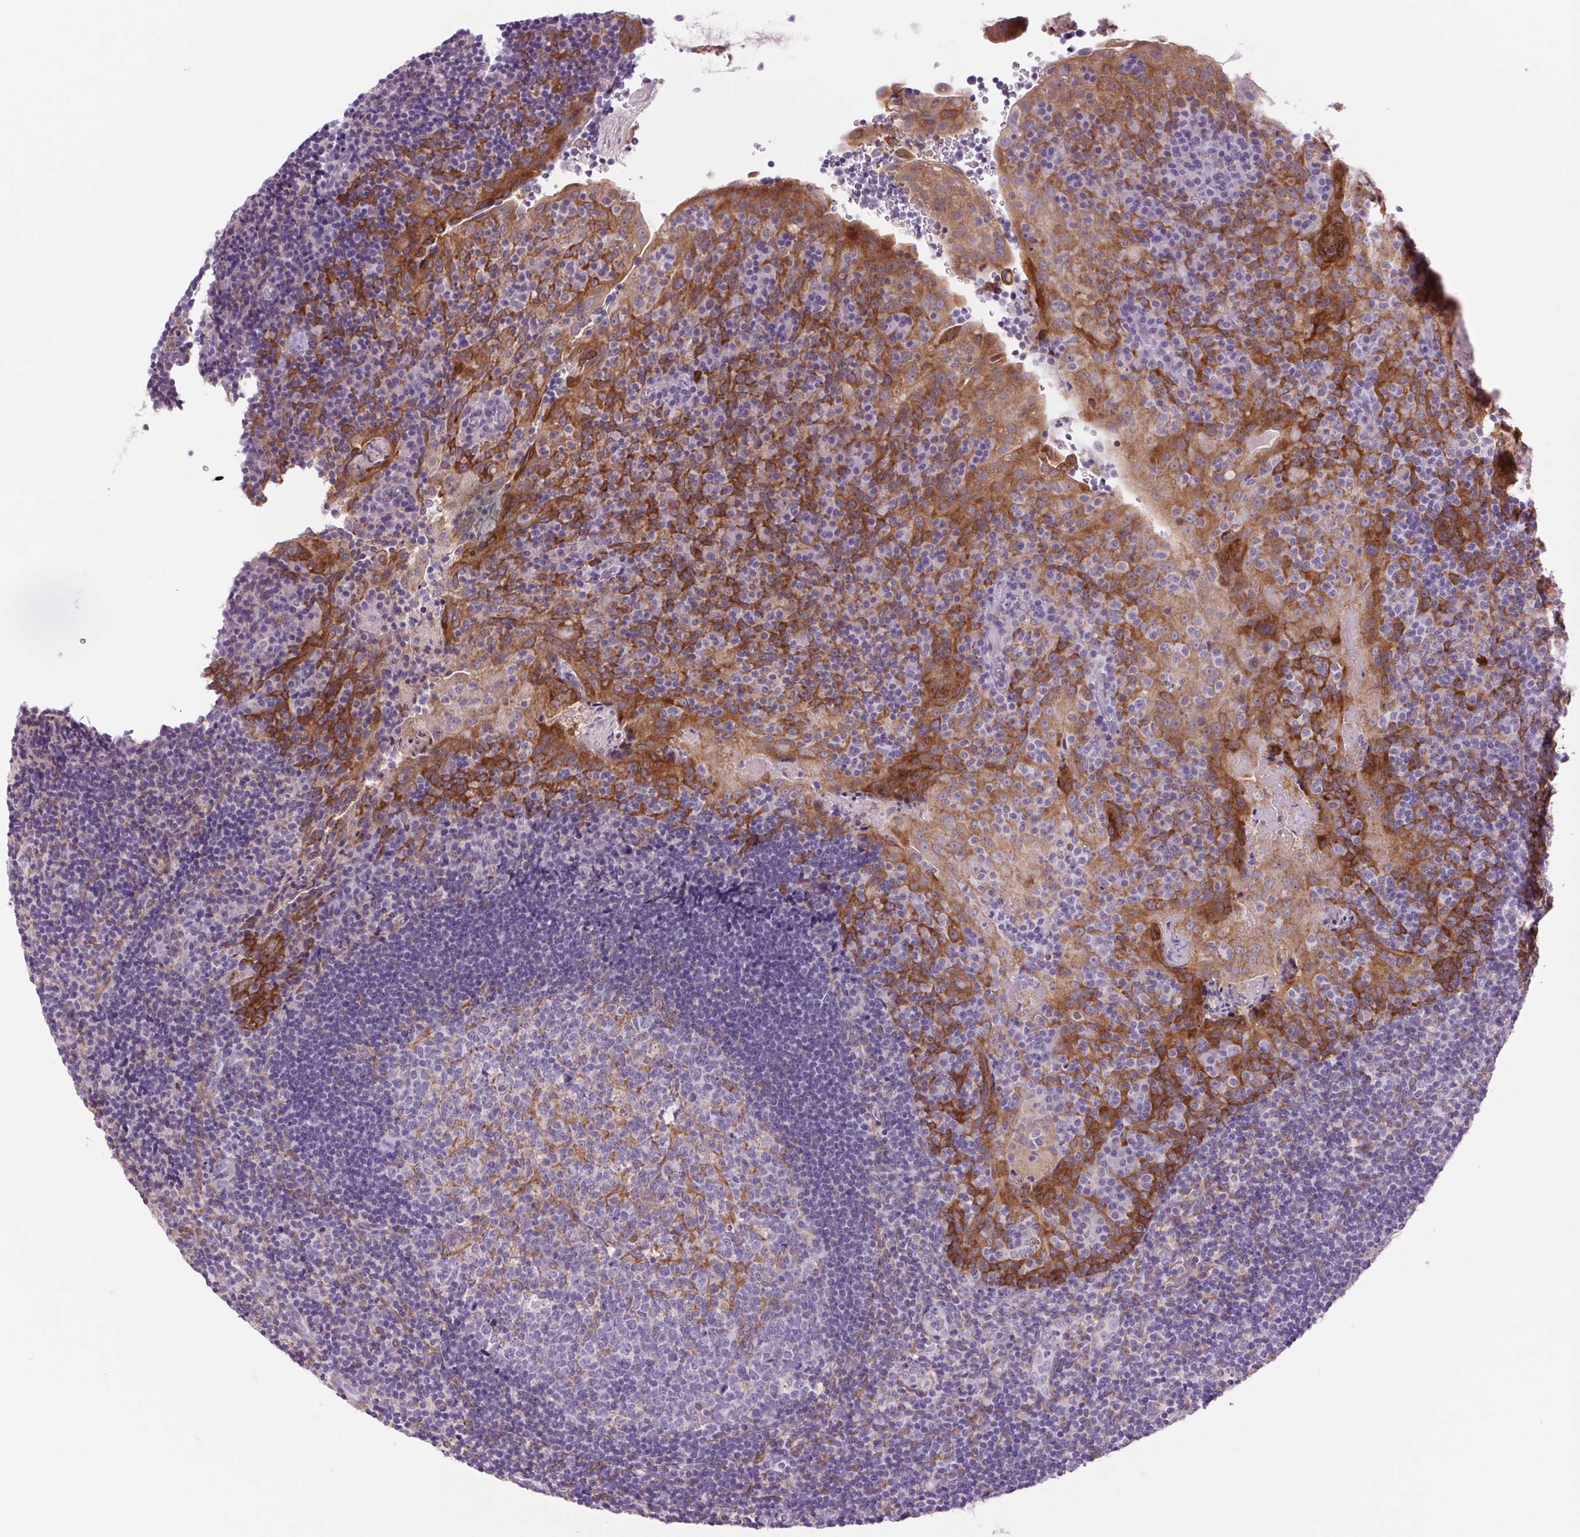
{"staining": {"intensity": "negative", "quantity": "none", "location": "none"}, "tissue": "tonsil", "cell_type": "Germinal center cells", "image_type": "normal", "snomed": [{"axis": "morphology", "description": "Normal tissue, NOS"}, {"axis": "topography", "description": "Tonsil"}], "caption": "Germinal center cells show no significant expression in normal tonsil. Nuclei are stained in blue.", "gene": "SOWAHC", "patient": {"sex": "male", "age": 17}}